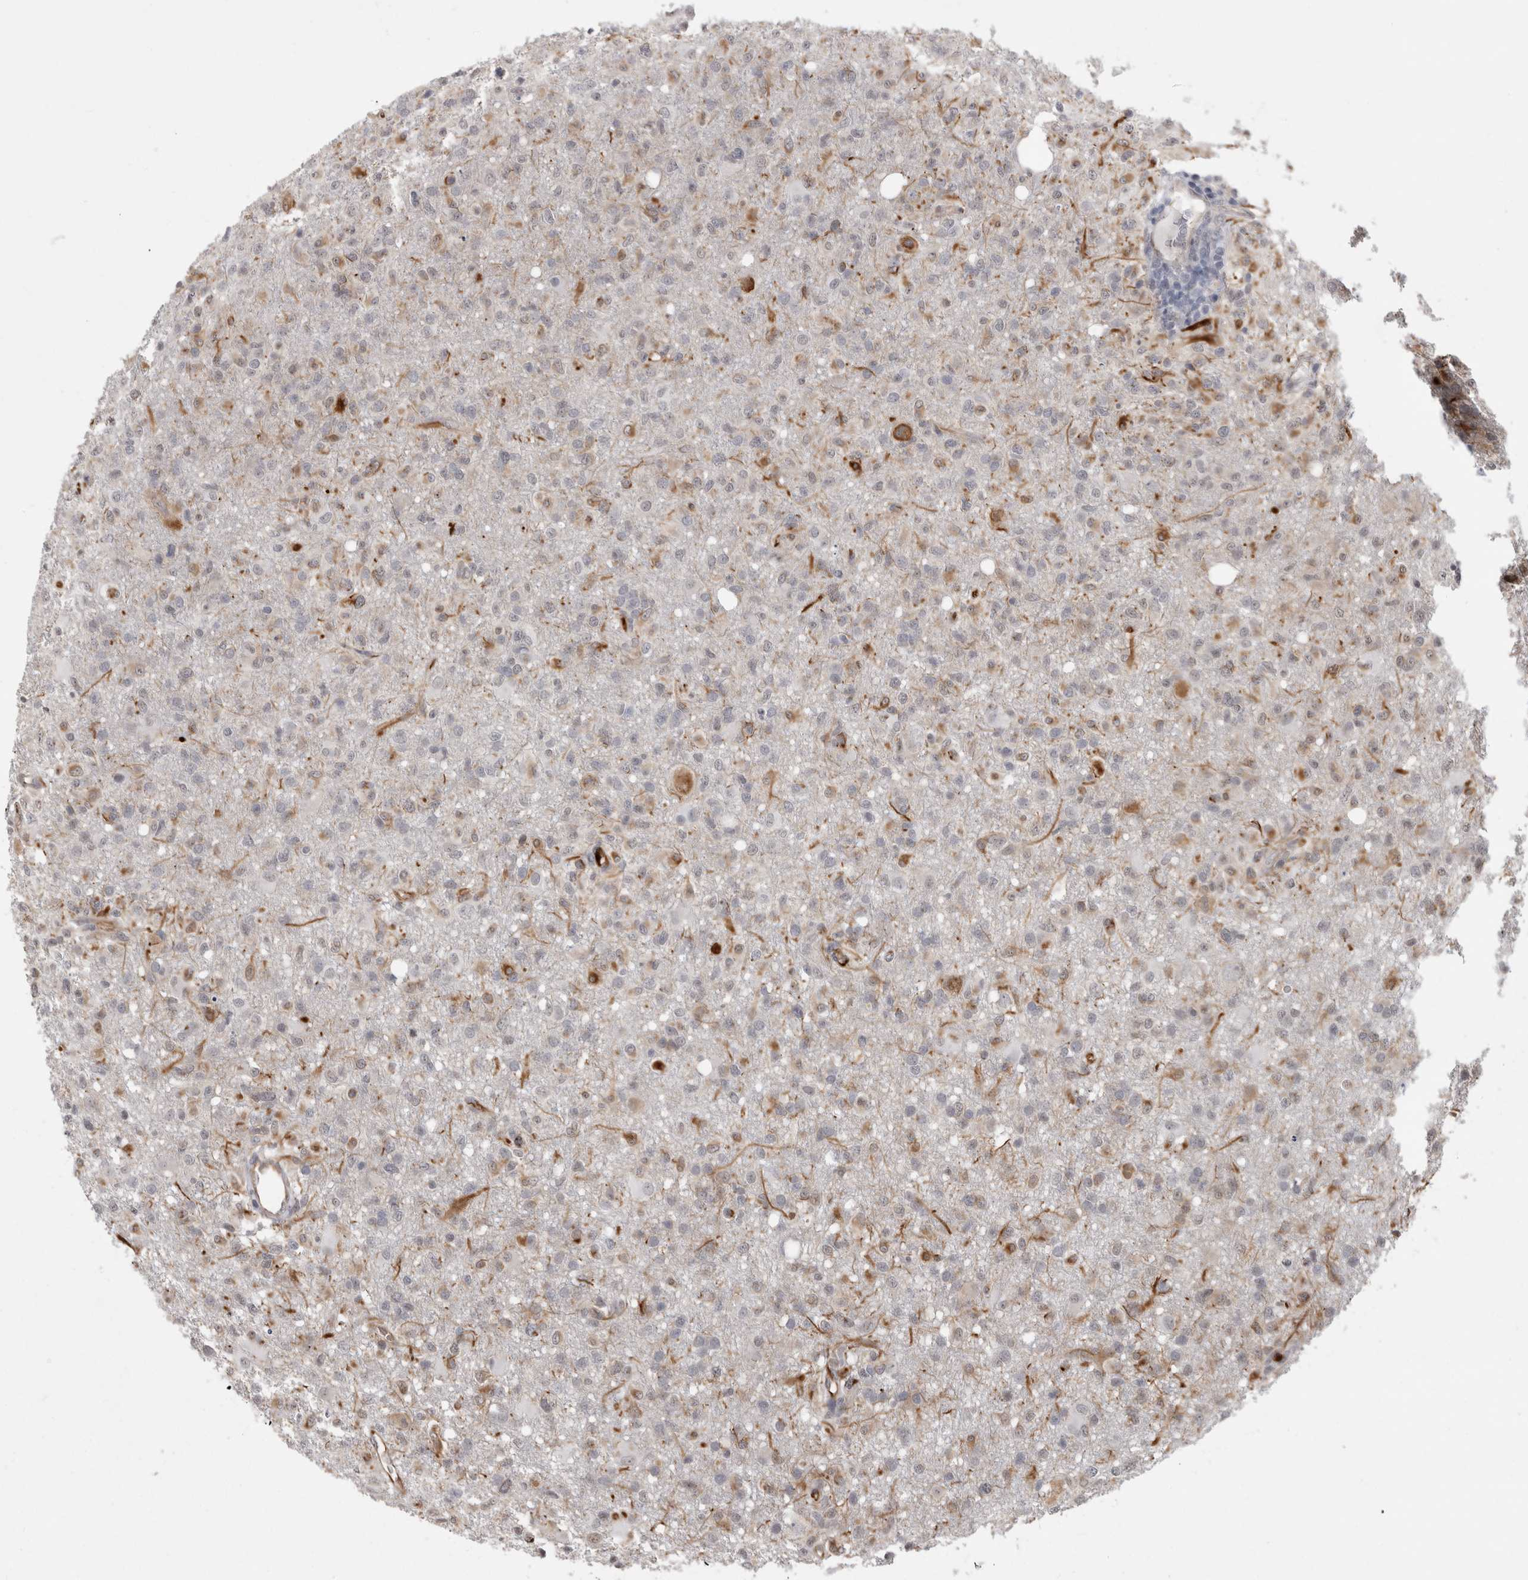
{"staining": {"intensity": "moderate", "quantity": "<25%", "location": "cytoplasmic/membranous"}, "tissue": "glioma", "cell_type": "Tumor cells", "image_type": "cancer", "snomed": [{"axis": "morphology", "description": "Glioma, malignant, High grade"}, {"axis": "topography", "description": "Brain"}], "caption": "Immunohistochemistry photomicrograph of glioma stained for a protein (brown), which exhibits low levels of moderate cytoplasmic/membranous expression in approximately <25% of tumor cells.", "gene": "FAM83H", "patient": {"sex": "female", "age": 57}}